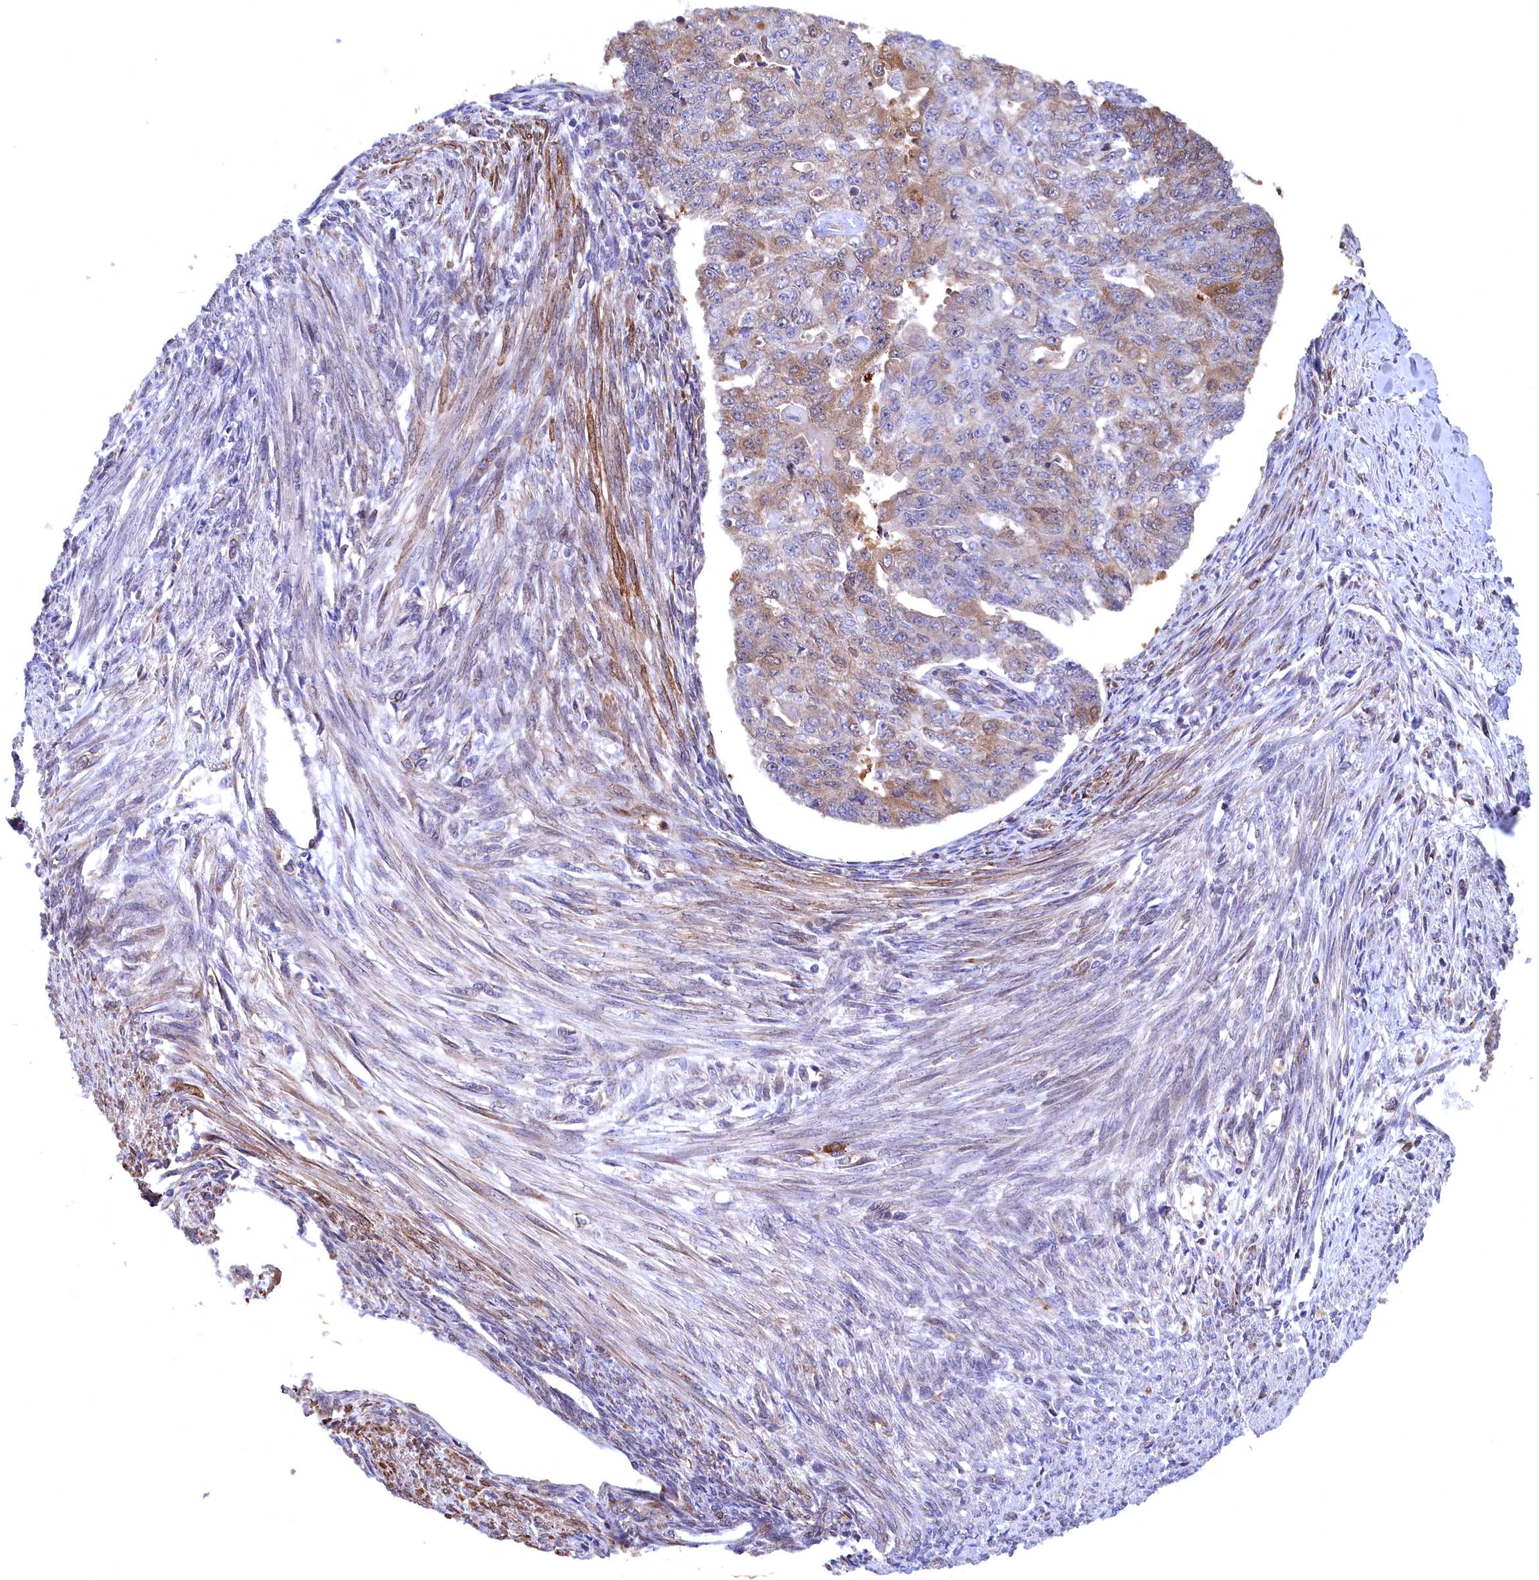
{"staining": {"intensity": "moderate", "quantity": "25%-75%", "location": "cytoplasmic/membranous"}, "tissue": "endometrial cancer", "cell_type": "Tumor cells", "image_type": "cancer", "snomed": [{"axis": "morphology", "description": "Adenocarcinoma, NOS"}, {"axis": "topography", "description": "Endometrium"}], "caption": "Immunohistochemistry (IHC) (DAB) staining of human endometrial cancer (adenocarcinoma) shows moderate cytoplasmic/membranous protein expression in about 25%-75% of tumor cells.", "gene": "JPT2", "patient": {"sex": "female", "age": 32}}